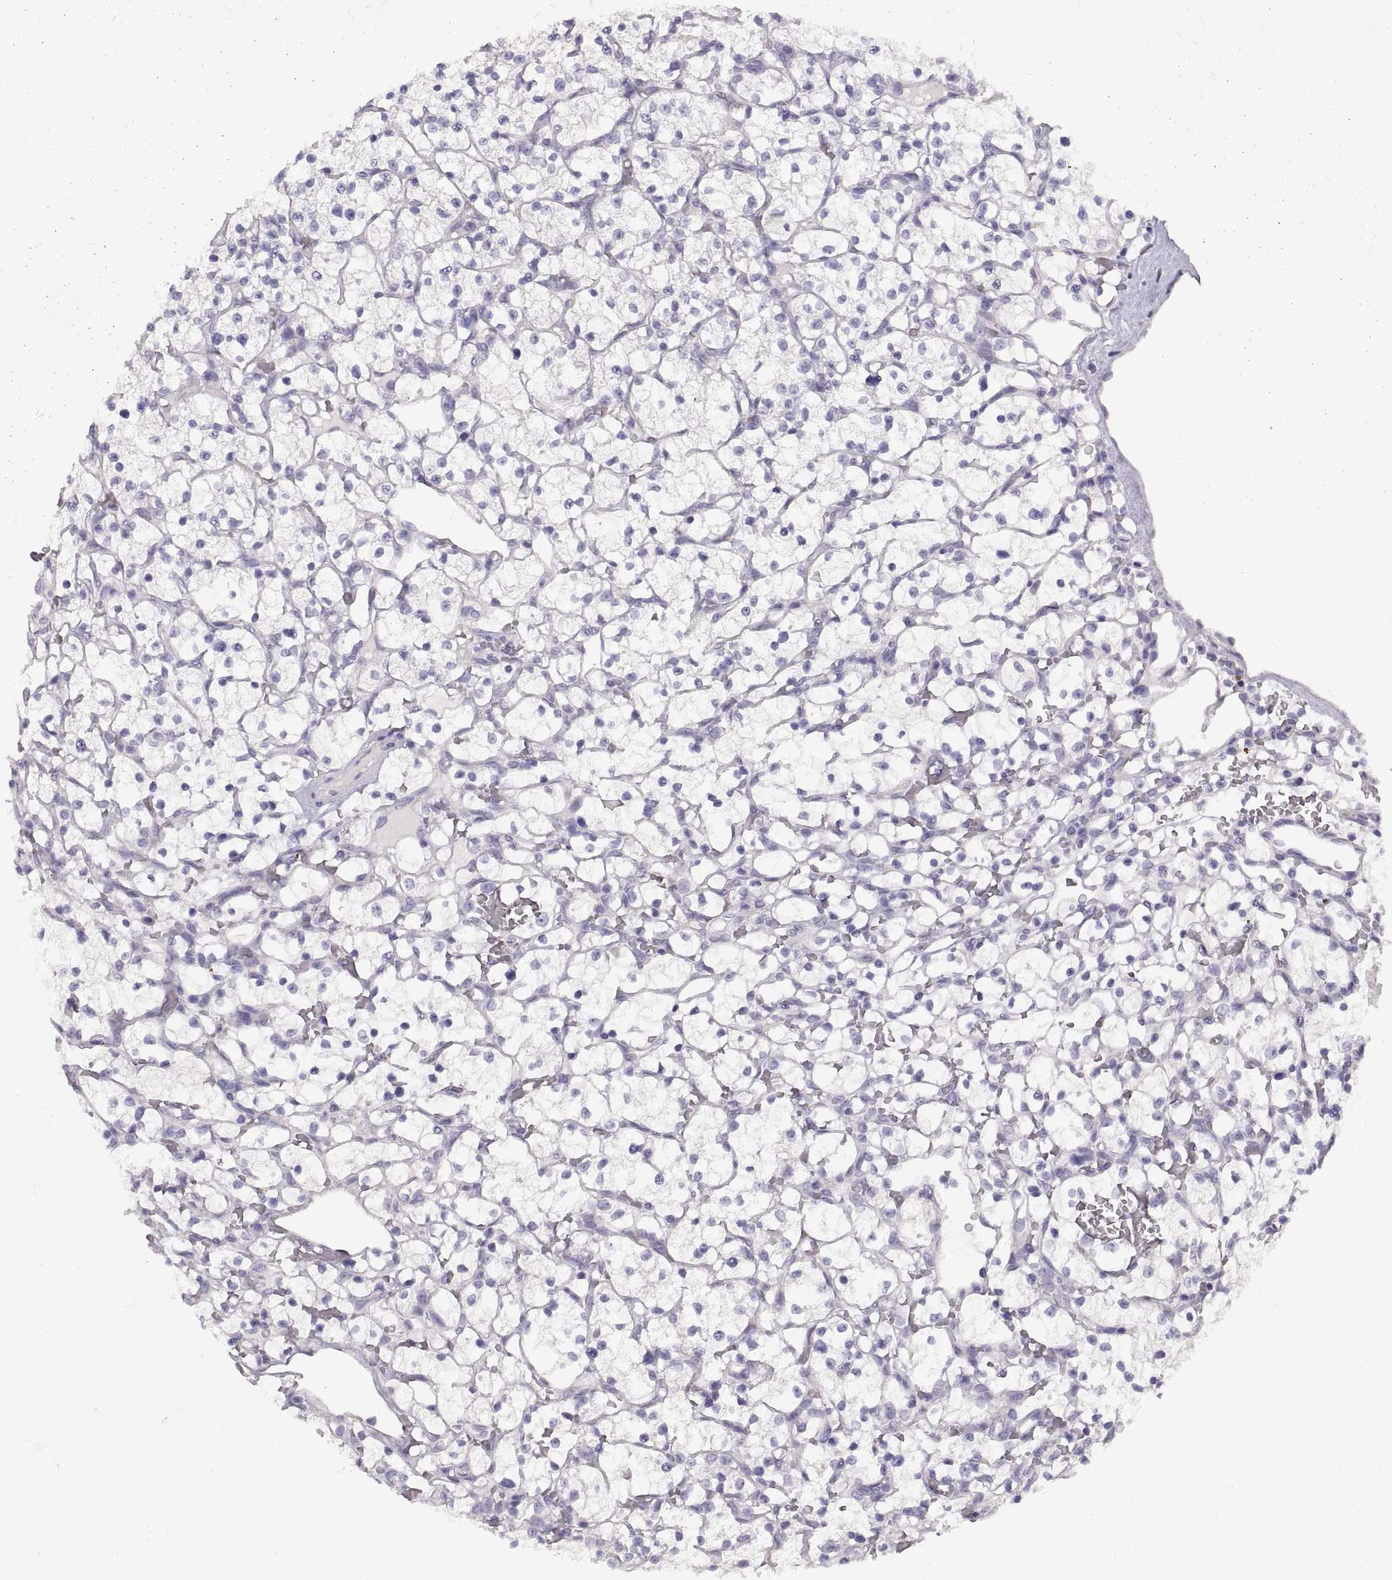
{"staining": {"intensity": "negative", "quantity": "none", "location": "none"}, "tissue": "renal cancer", "cell_type": "Tumor cells", "image_type": "cancer", "snomed": [{"axis": "morphology", "description": "Adenocarcinoma, NOS"}, {"axis": "topography", "description": "Kidney"}], "caption": "A micrograph of human adenocarcinoma (renal) is negative for staining in tumor cells.", "gene": "CRYBB3", "patient": {"sex": "female", "age": 64}}